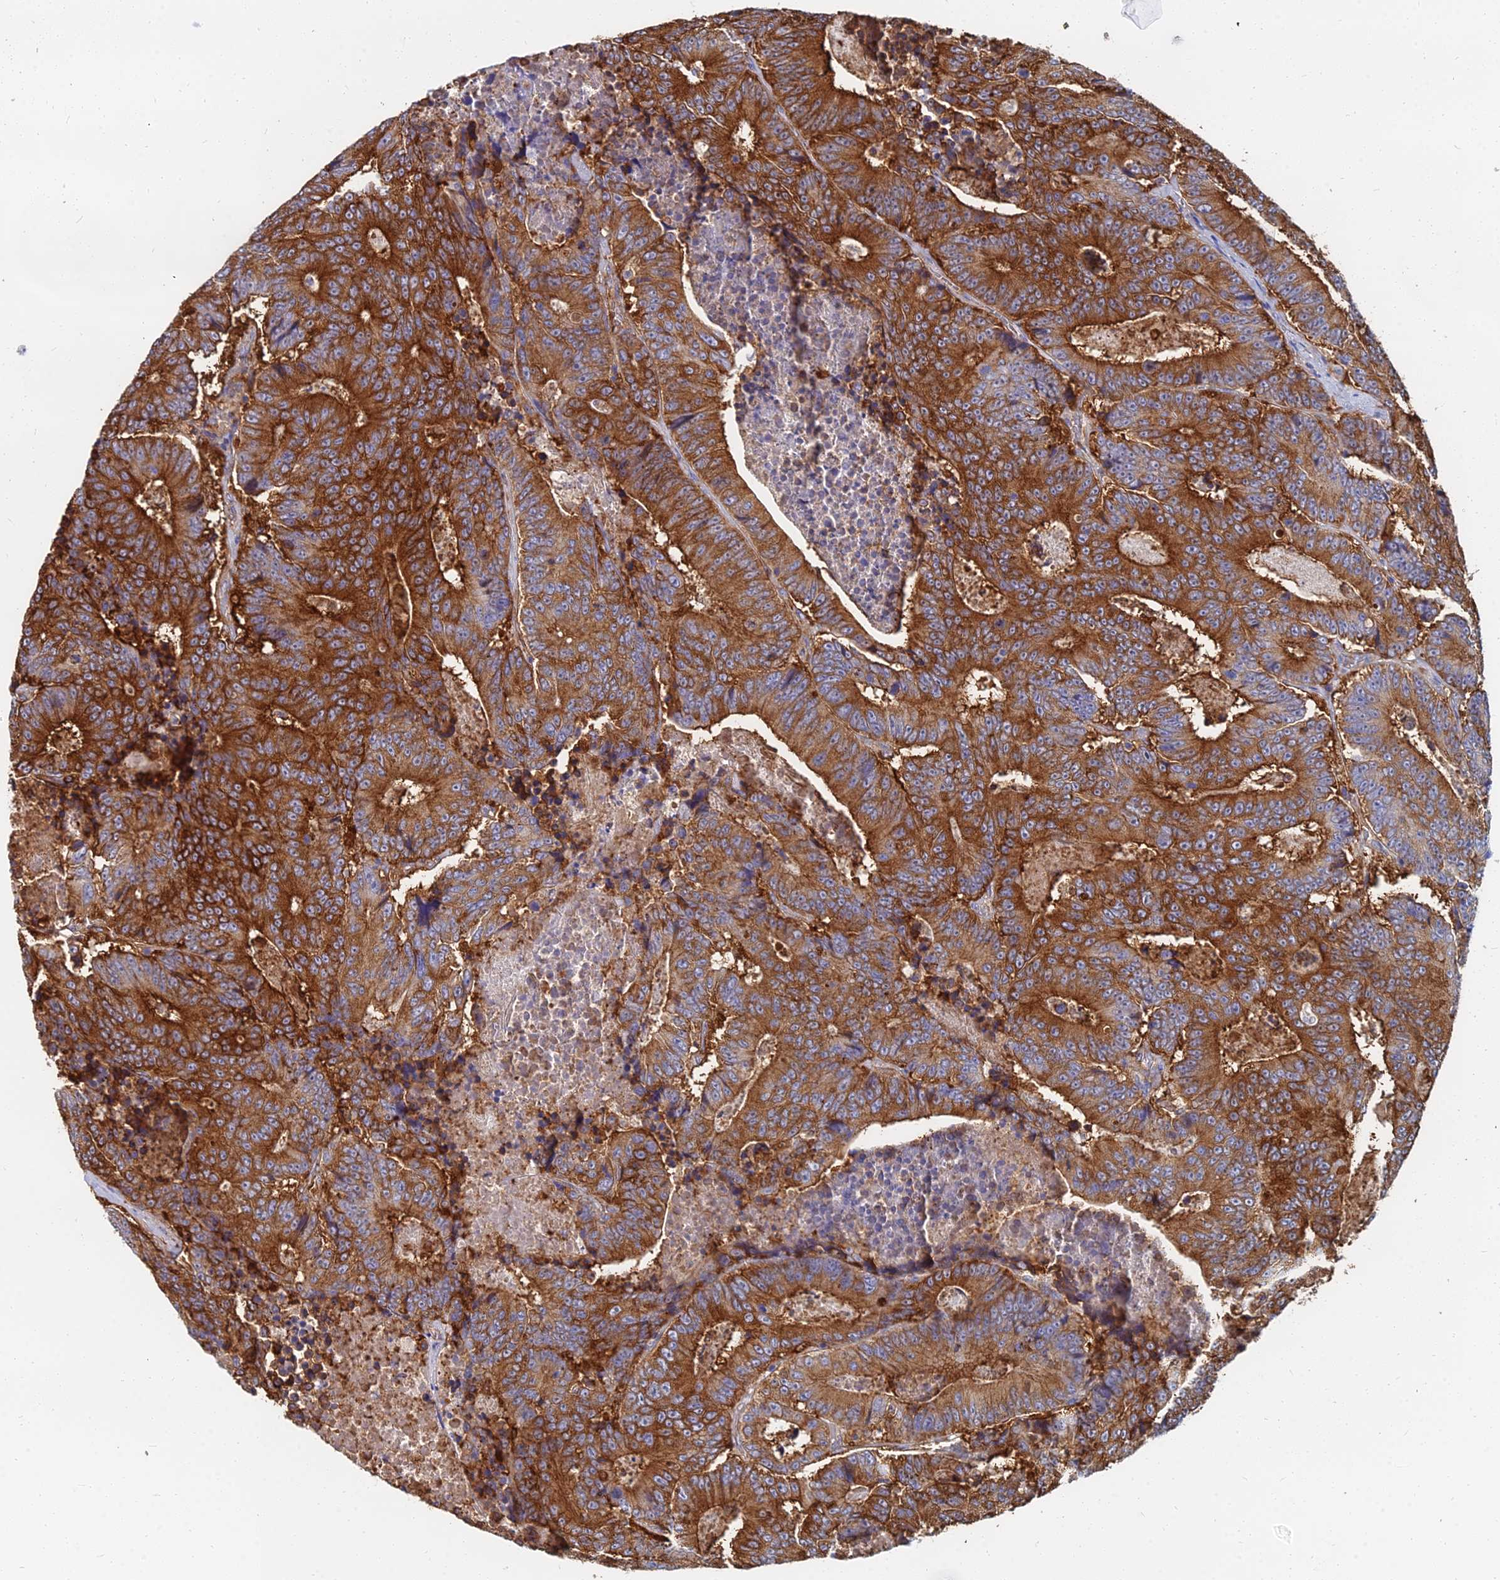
{"staining": {"intensity": "strong", "quantity": ">75%", "location": "cytoplasmic/membranous"}, "tissue": "colorectal cancer", "cell_type": "Tumor cells", "image_type": "cancer", "snomed": [{"axis": "morphology", "description": "Adenocarcinoma, NOS"}, {"axis": "topography", "description": "Colon"}], "caption": "Human colorectal cancer (adenocarcinoma) stained with a protein marker demonstrates strong staining in tumor cells.", "gene": "GPR42", "patient": {"sex": "male", "age": 83}}